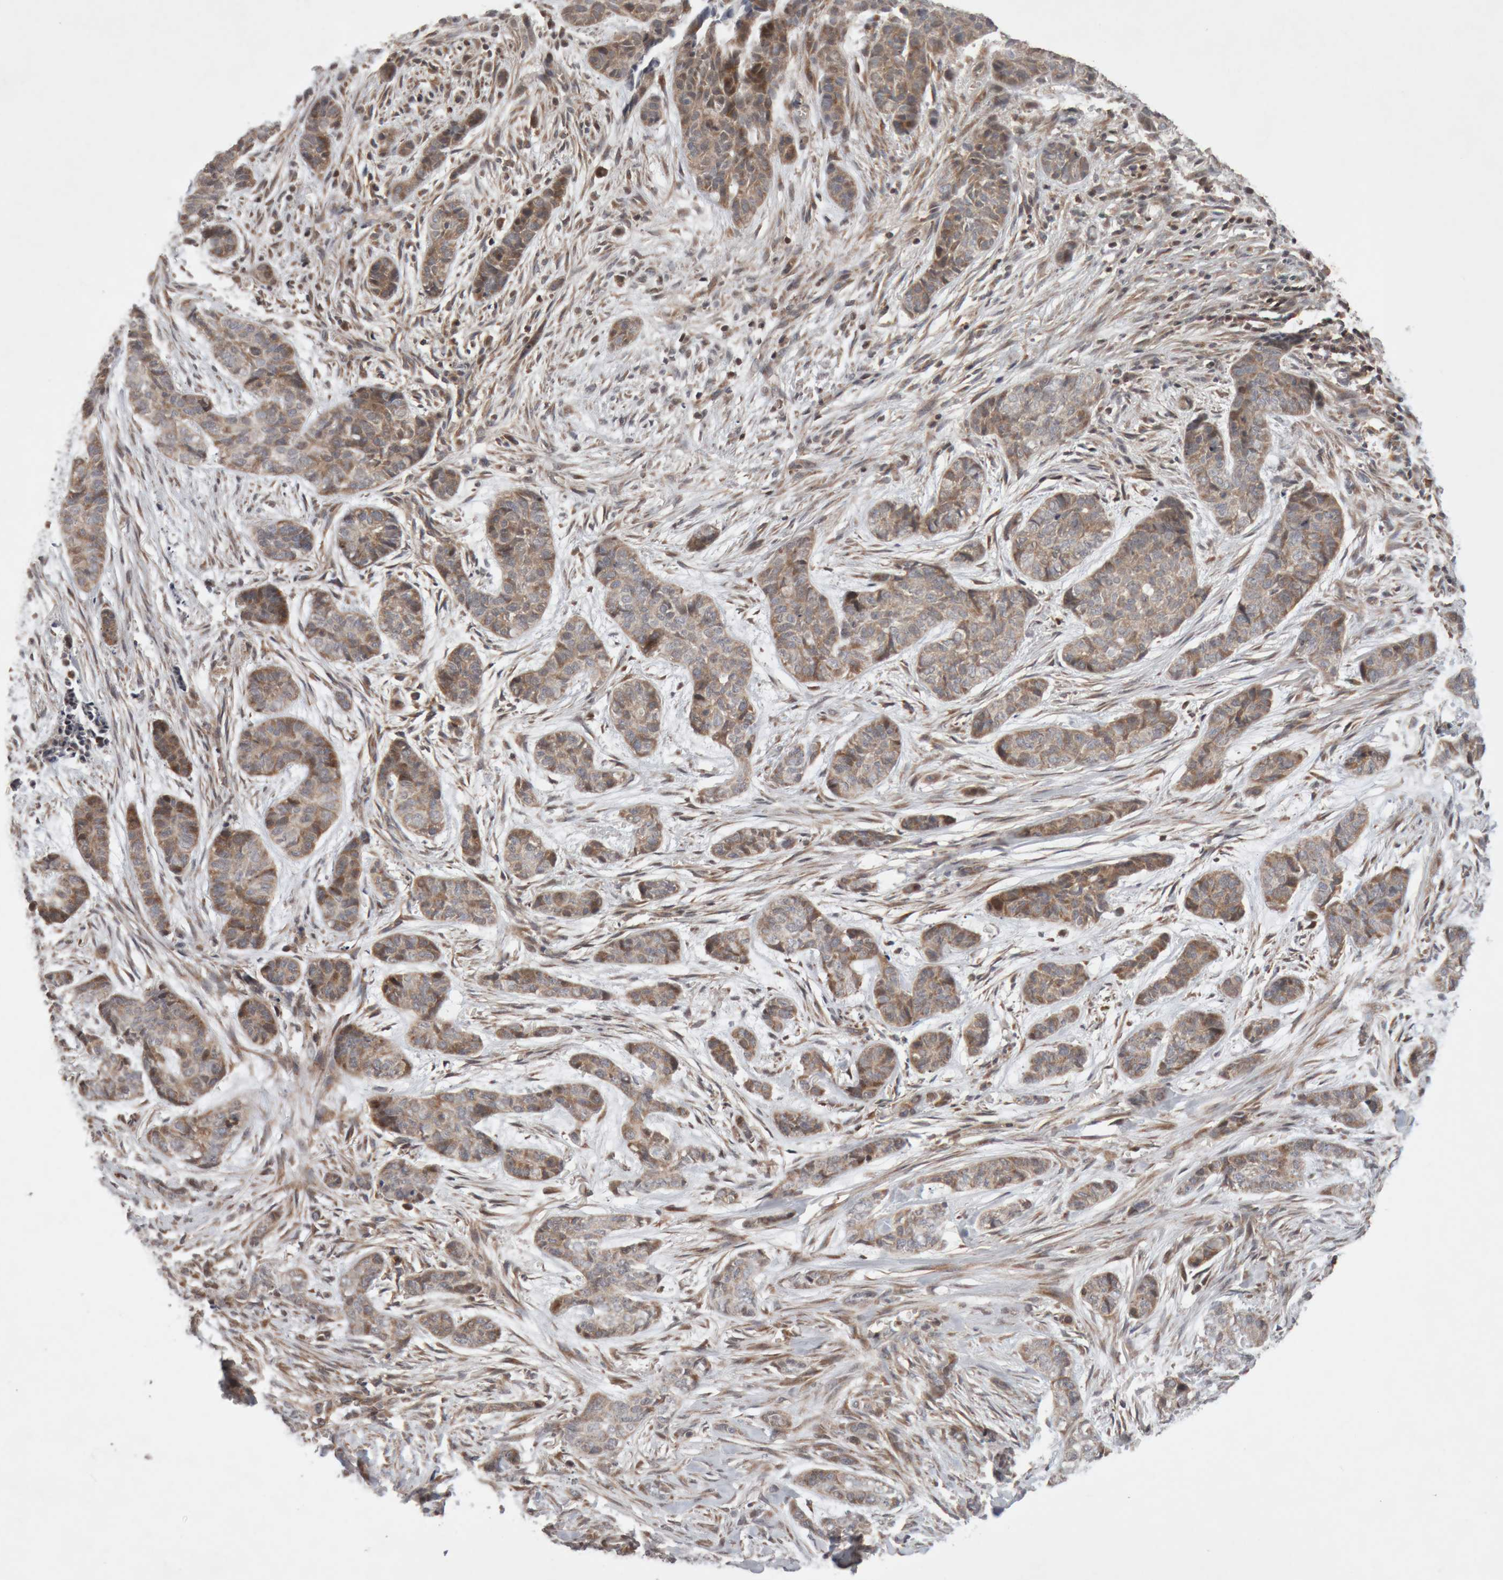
{"staining": {"intensity": "moderate", "quantity": ">75%", "location": "cytoplasmic/membranous"}, "tissue": "skin cancer", "cell_type": "Tumor cells", "image_type": "cancer", "snomed": [{"axis": "morphology", "description": "Basal cell carcinoma"}, {"axis": "topography", "description": "Skin"}], "caption": "Protein expression analysis of human skin basal cell carcinoma reveals moderate cytoplasmic/membranous expression in approximately >75% of tumor cells. The protein of interest is shown in brown color, while the nuclei are stained blue.", "gene": "KIF21B", "patient": {"sex": "female", "age": 64}}